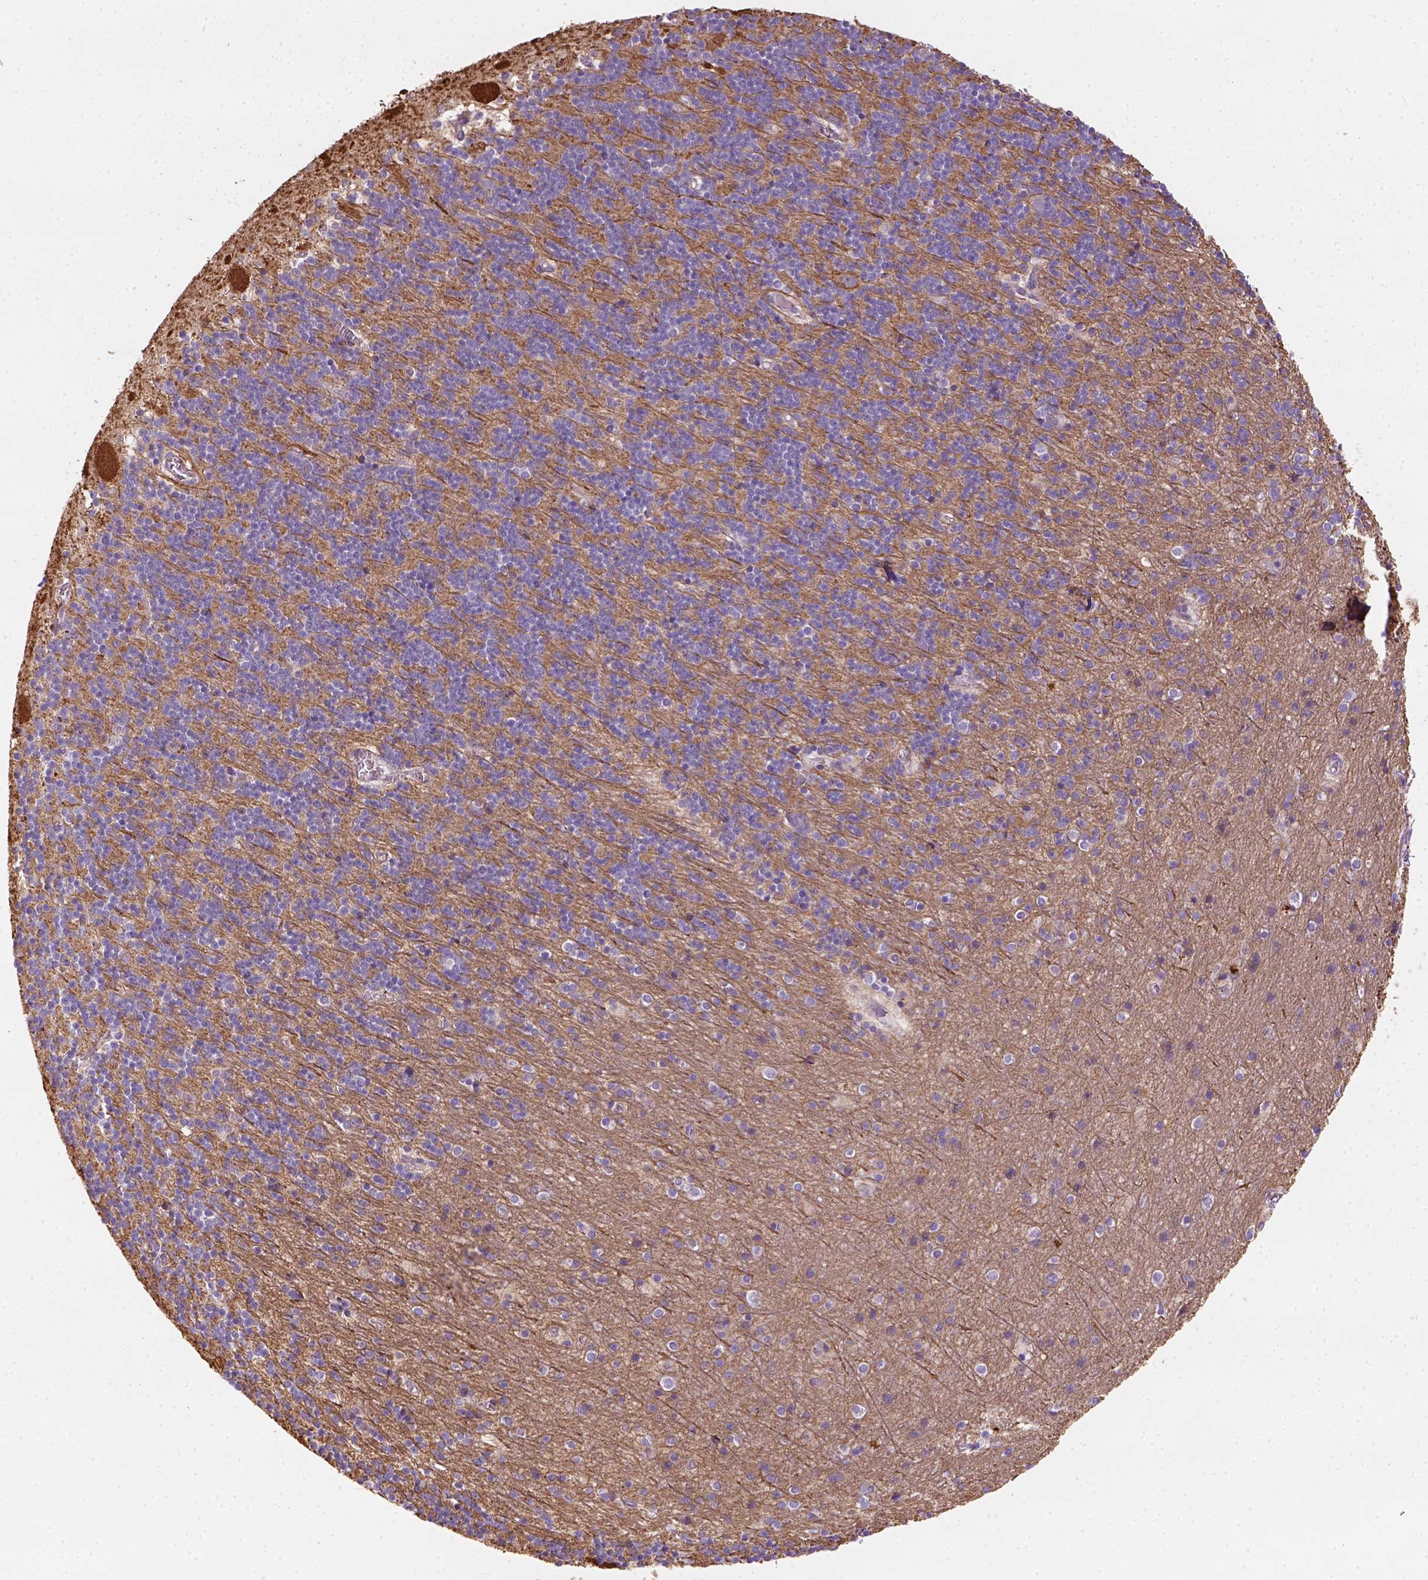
{"staining": {"intensity": "moderate", "quantity": ">75%", "location": "cytoplasmic/membranous"}, "tissue": "cerebellum", "cell_type": "Cells in granular layer", "image_type": "normal", "snomed": [{"axis": "morphology", "description": "Normal tissue, NOS"}, {"axis": "topography", "description": "Cerebellum"}], "caption": "The immunohistochemical stain highlights moderate cytoplasmic/membranous expression in cells in granular layer of normal cerebellum.", "gene": "GPRC5D", "patient": {"sex": "male", "age": 70}}